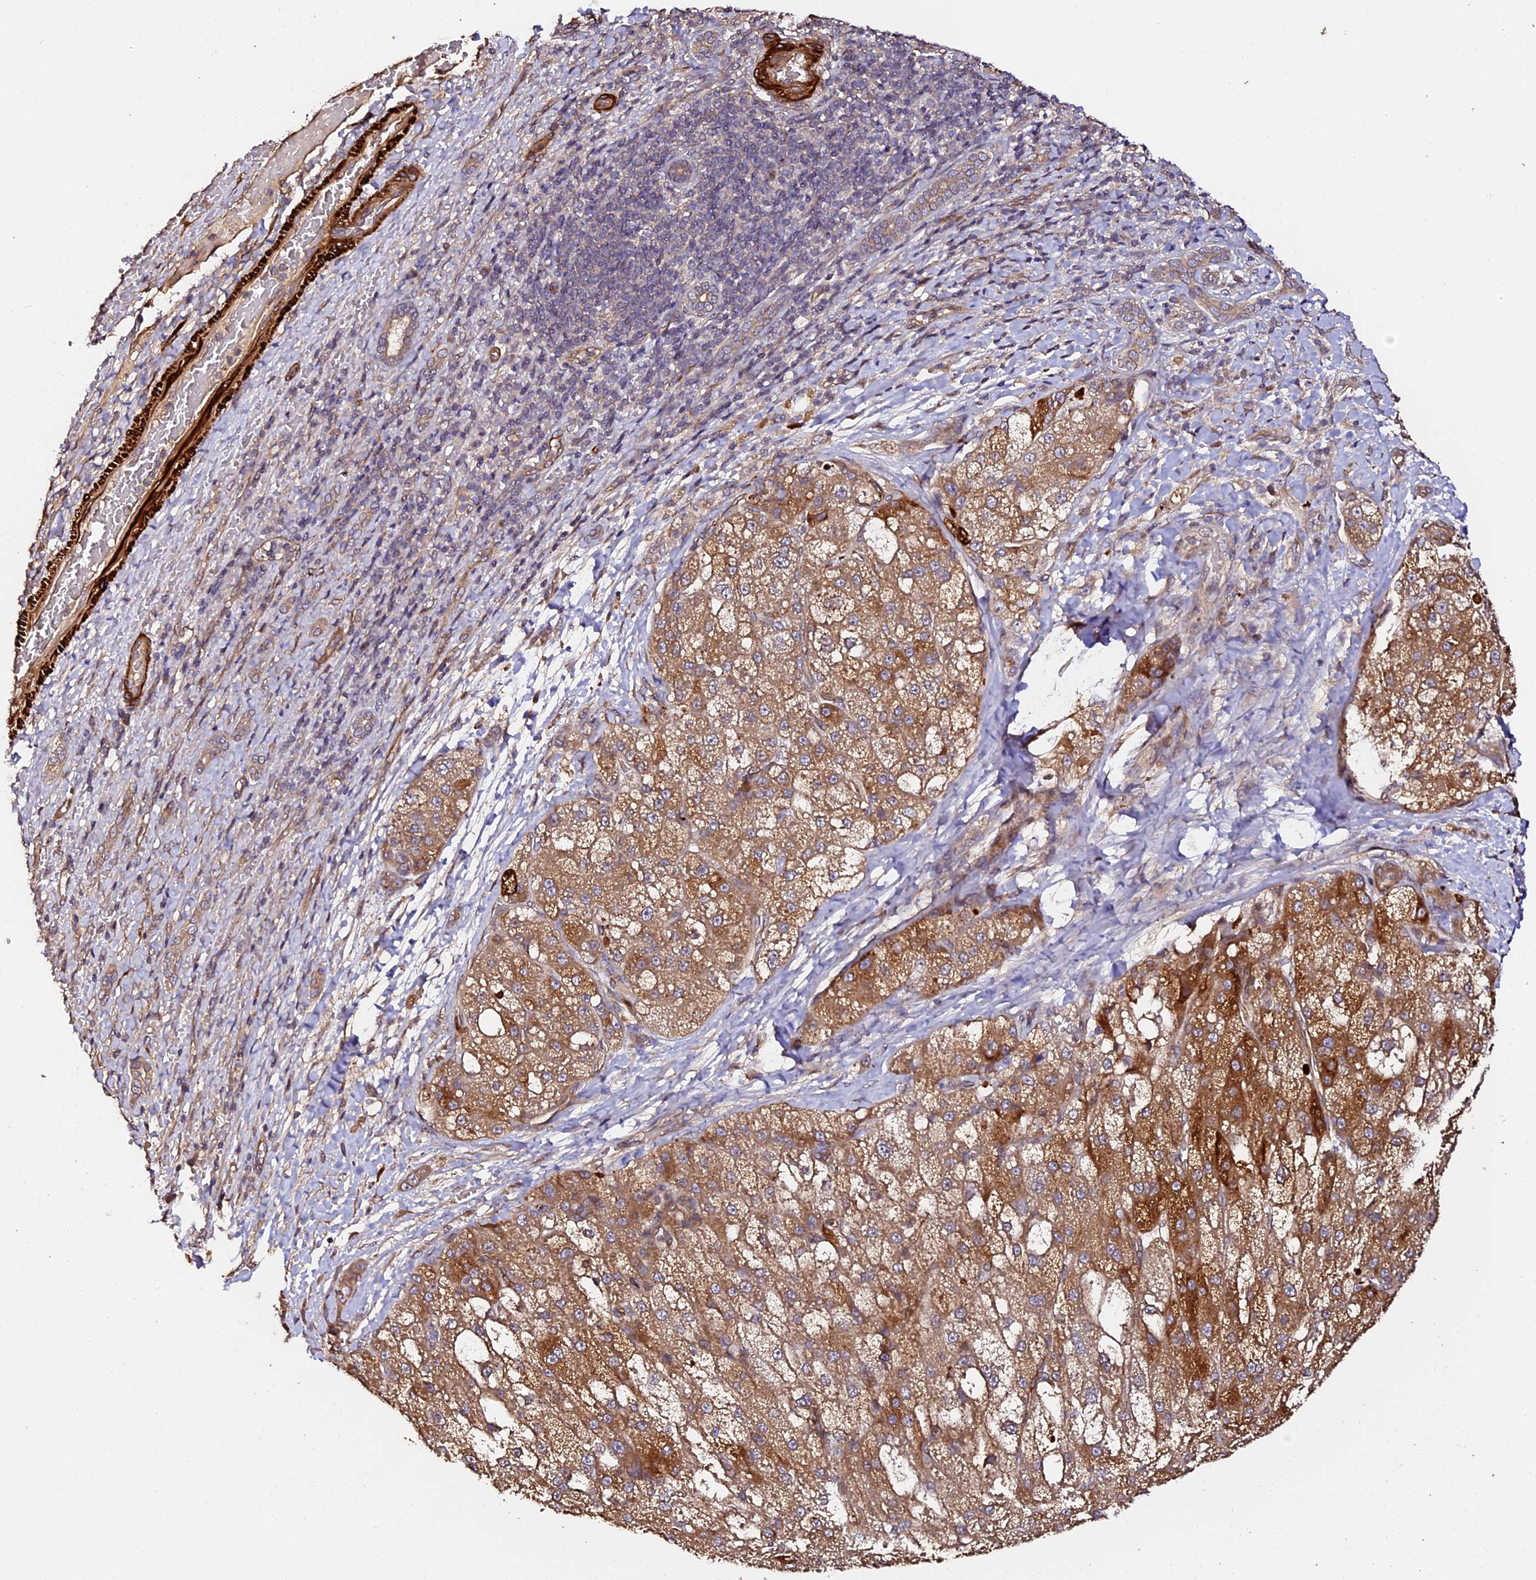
{"staining": {"intensity": "moderate", "quantity": ">75%", "location": "cytoplasmic/membranous"}, "tissue": "liver cancer", "cell_type": "Tumor cells", "image_type": "cancer", "snomed": [{"axis": "morphology", "description": "Normal tissue, NOS"}, {"axis": "morphology", "description": "Carcinoma, Hepatocellular, NOS"}, {"axis": "topography", "description": "Liver"}], "caption": "Moderate cytoplasmic/membranous protein positivity is seen in about >75% of tumor cells in liver cancer. Using DAB (brown) and hematoxylin (blue) stains, captured at high magnification using brightfield microscopy.", "gene": "TDO2", "patient": {"sex": "male", "age": 57}}